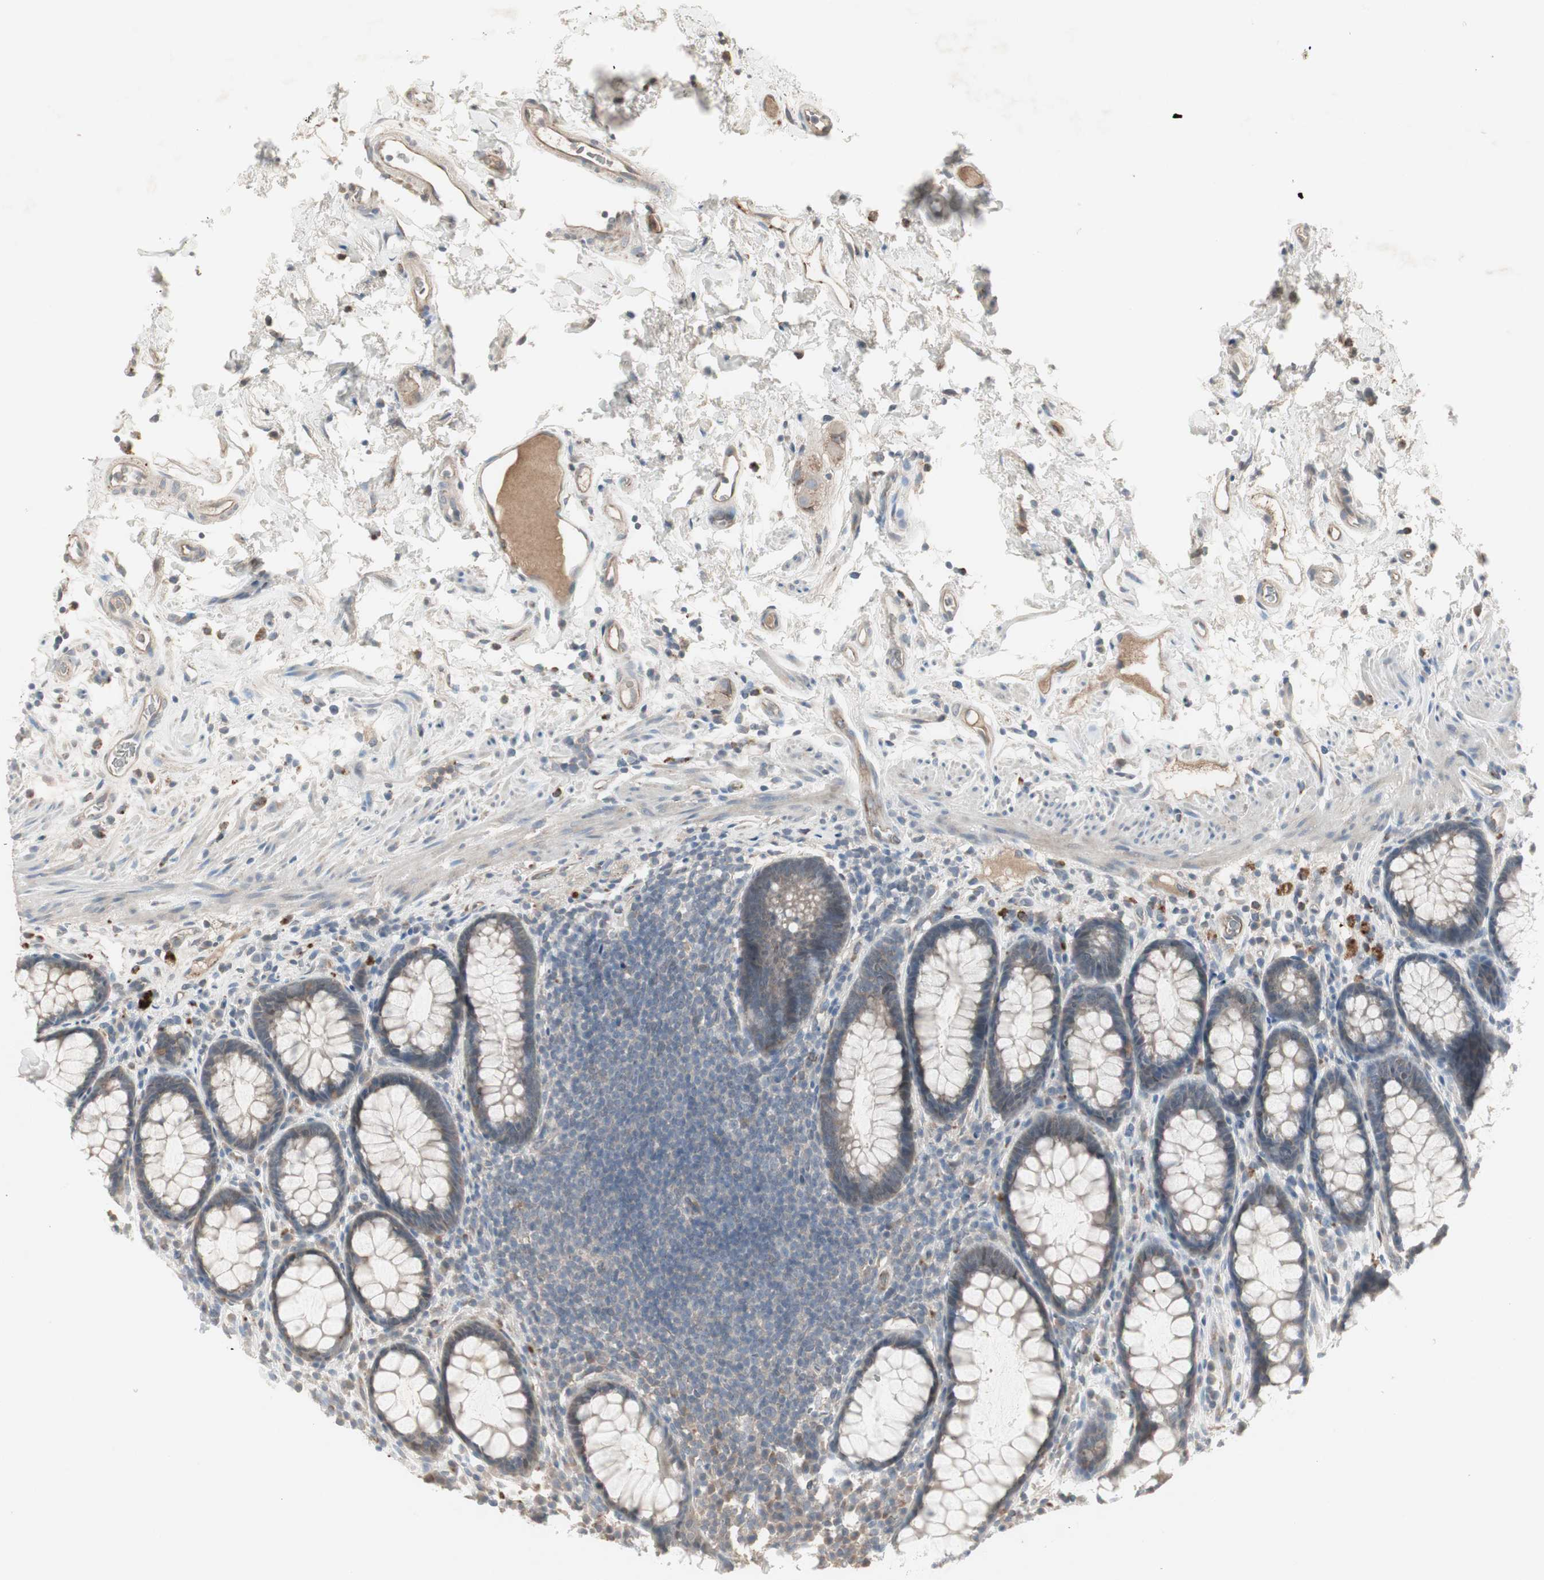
{"staining": {"intensity": "weak", "quantity": "25%-75%", "location": "cytoplasmic/membranous"}, "tissue": "rectum", "cell_type": "Glandular cells", "image_type": "normal", "snomed": [{"axis": "morphology", "description": "Normal tissue, NOS"}, {"axis": "topography", "description": "Rectum"}], "caption": "Weak cytoplasmic/membranous expression for a protein is present in about 25%-75% of glandular cells of benign rectum using IHC.", "gene": "JMJD7", "patient": {"sex": "male", "age": 92}}